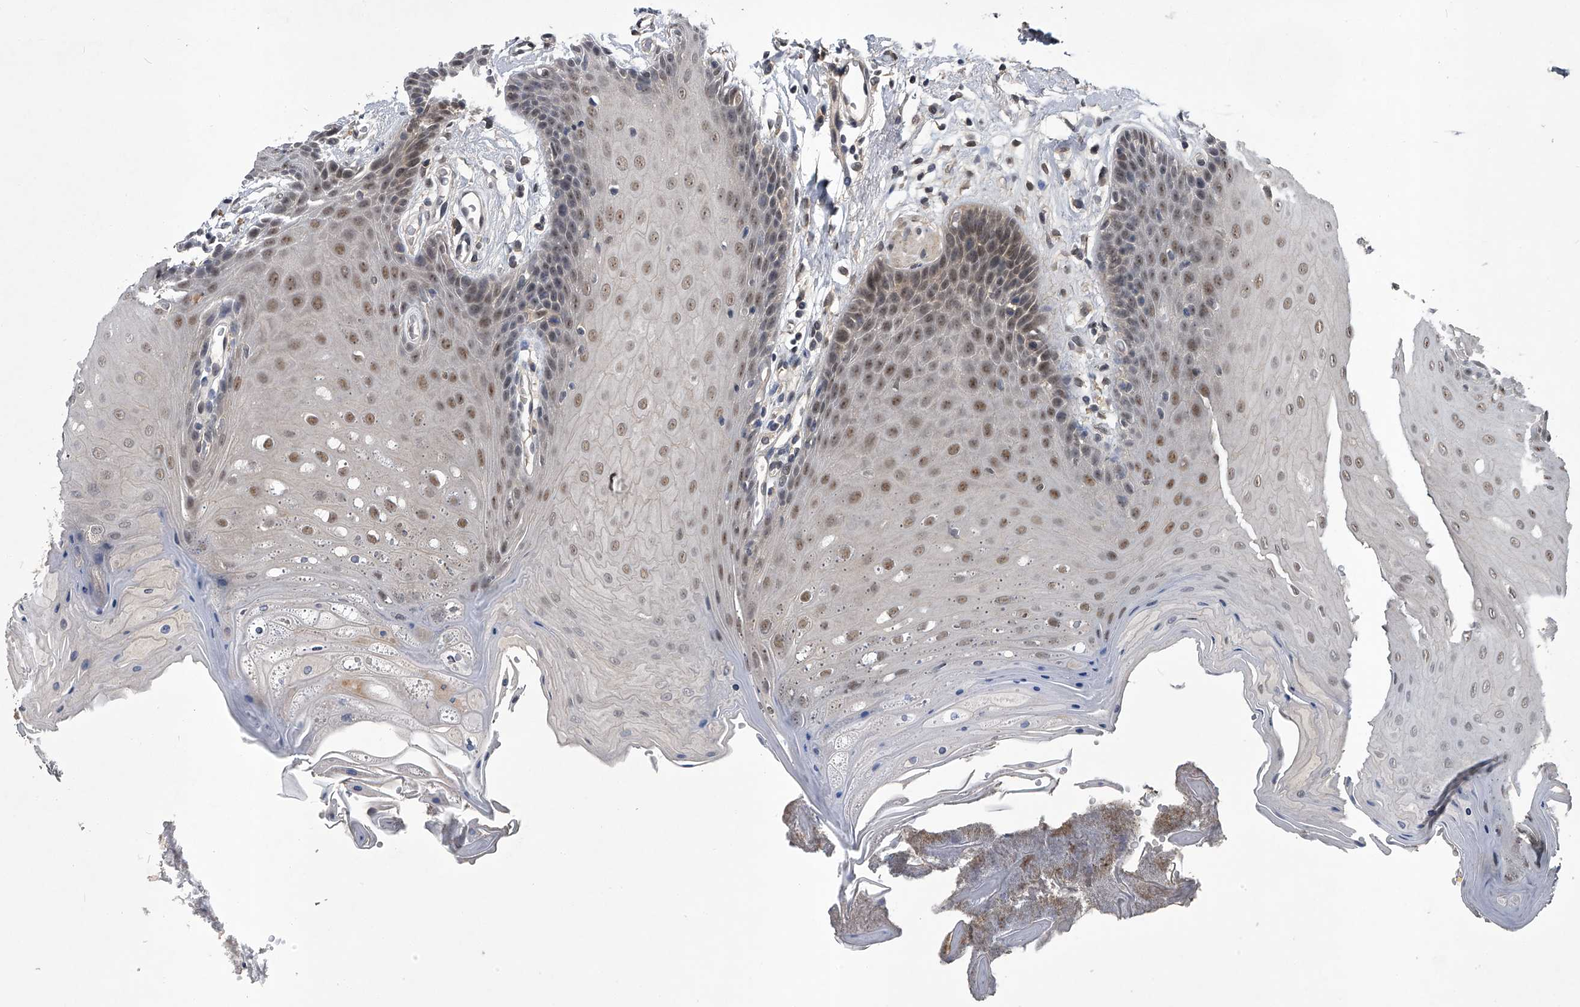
{"staining": {"intensity": "weak", "quantity": "25%-75%", "location": "nuclear"}, "tissue": "oral mucosa", "cell_type": "Squamous epithelial cells", "image_type": "normal", "snomed": [{"axis": "morphology", "description": "Normal tissue, NOS"}, {"axis": "morphology", "description": "Squamous cell carcinoma, NOS"}, {"axis": "topography", "description": "Skeletal muscle"}, {"axis": "topography", "description": "Oral tissue"}, {"axis": "topography", "description": "Salivary gland"}, {"axis": "topography", "description": "Head-Neck"}], "caption": "Unremarkable oral mucosa was stained to show a protein in brown. There is low levels of weak nuclear staining in approximately 25%-75% of squamous epithelial cells.", "gene": "SLC12A8", "patient": {"sex": "male", "age": 54}}